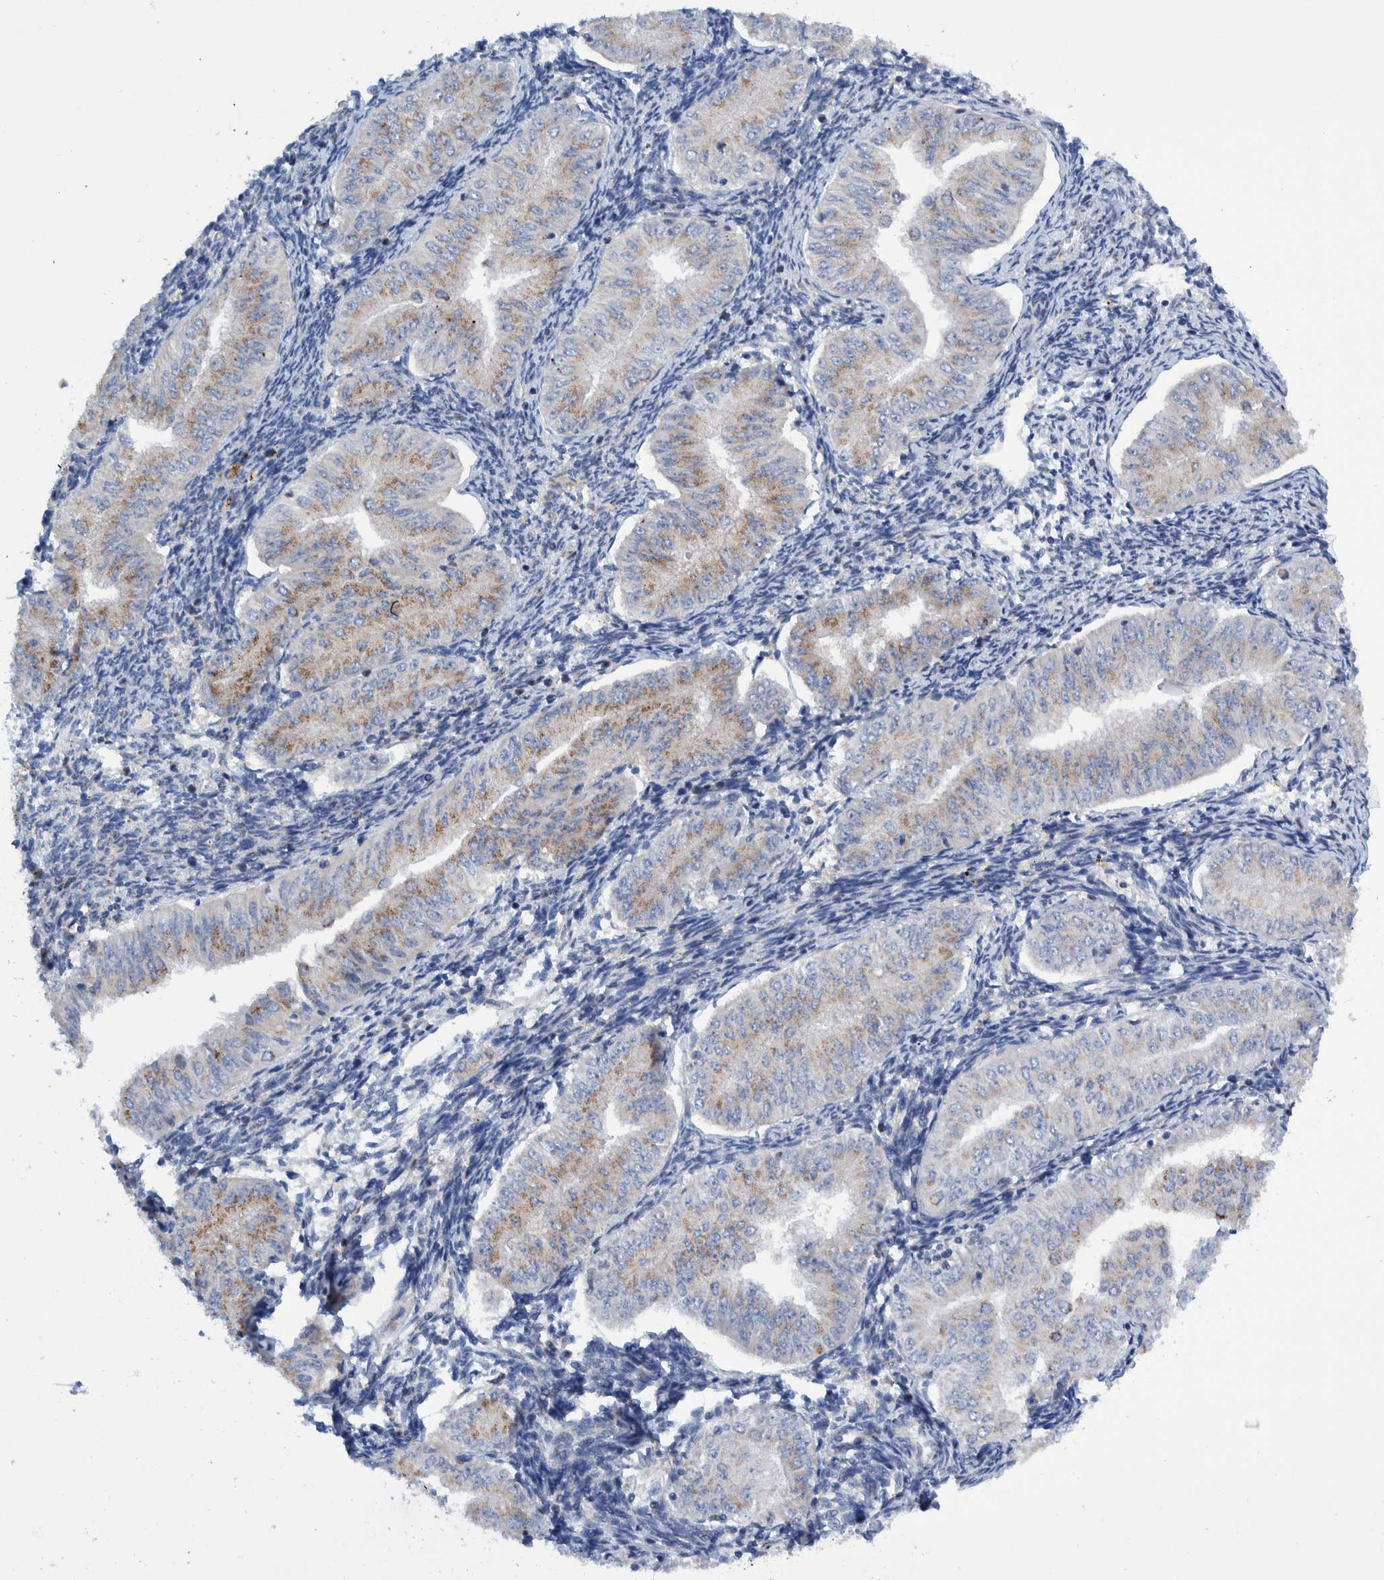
{"staining": {"intensity": "weak", "quantity": "<25%", "location": "cytoplasmic/membranous"}, "tissue": "endometrial cancer", "cell_type": "Tumor cells", "image_type": "cancer", "snomed": [{"axis": "morphology", "description": "Normal tissue, NOS"}, {"axis": "morphology", "description": "Adenocarcinoma, NOS"}, {"axis": "topography", "description": "Endometrium"}], "caption": "Endometrial cancer was stained to show a protein in brown. There is no significant expression in tumor cells.", "gene": "TRIM58", "patient": {"sex": "female", "age": 53}}